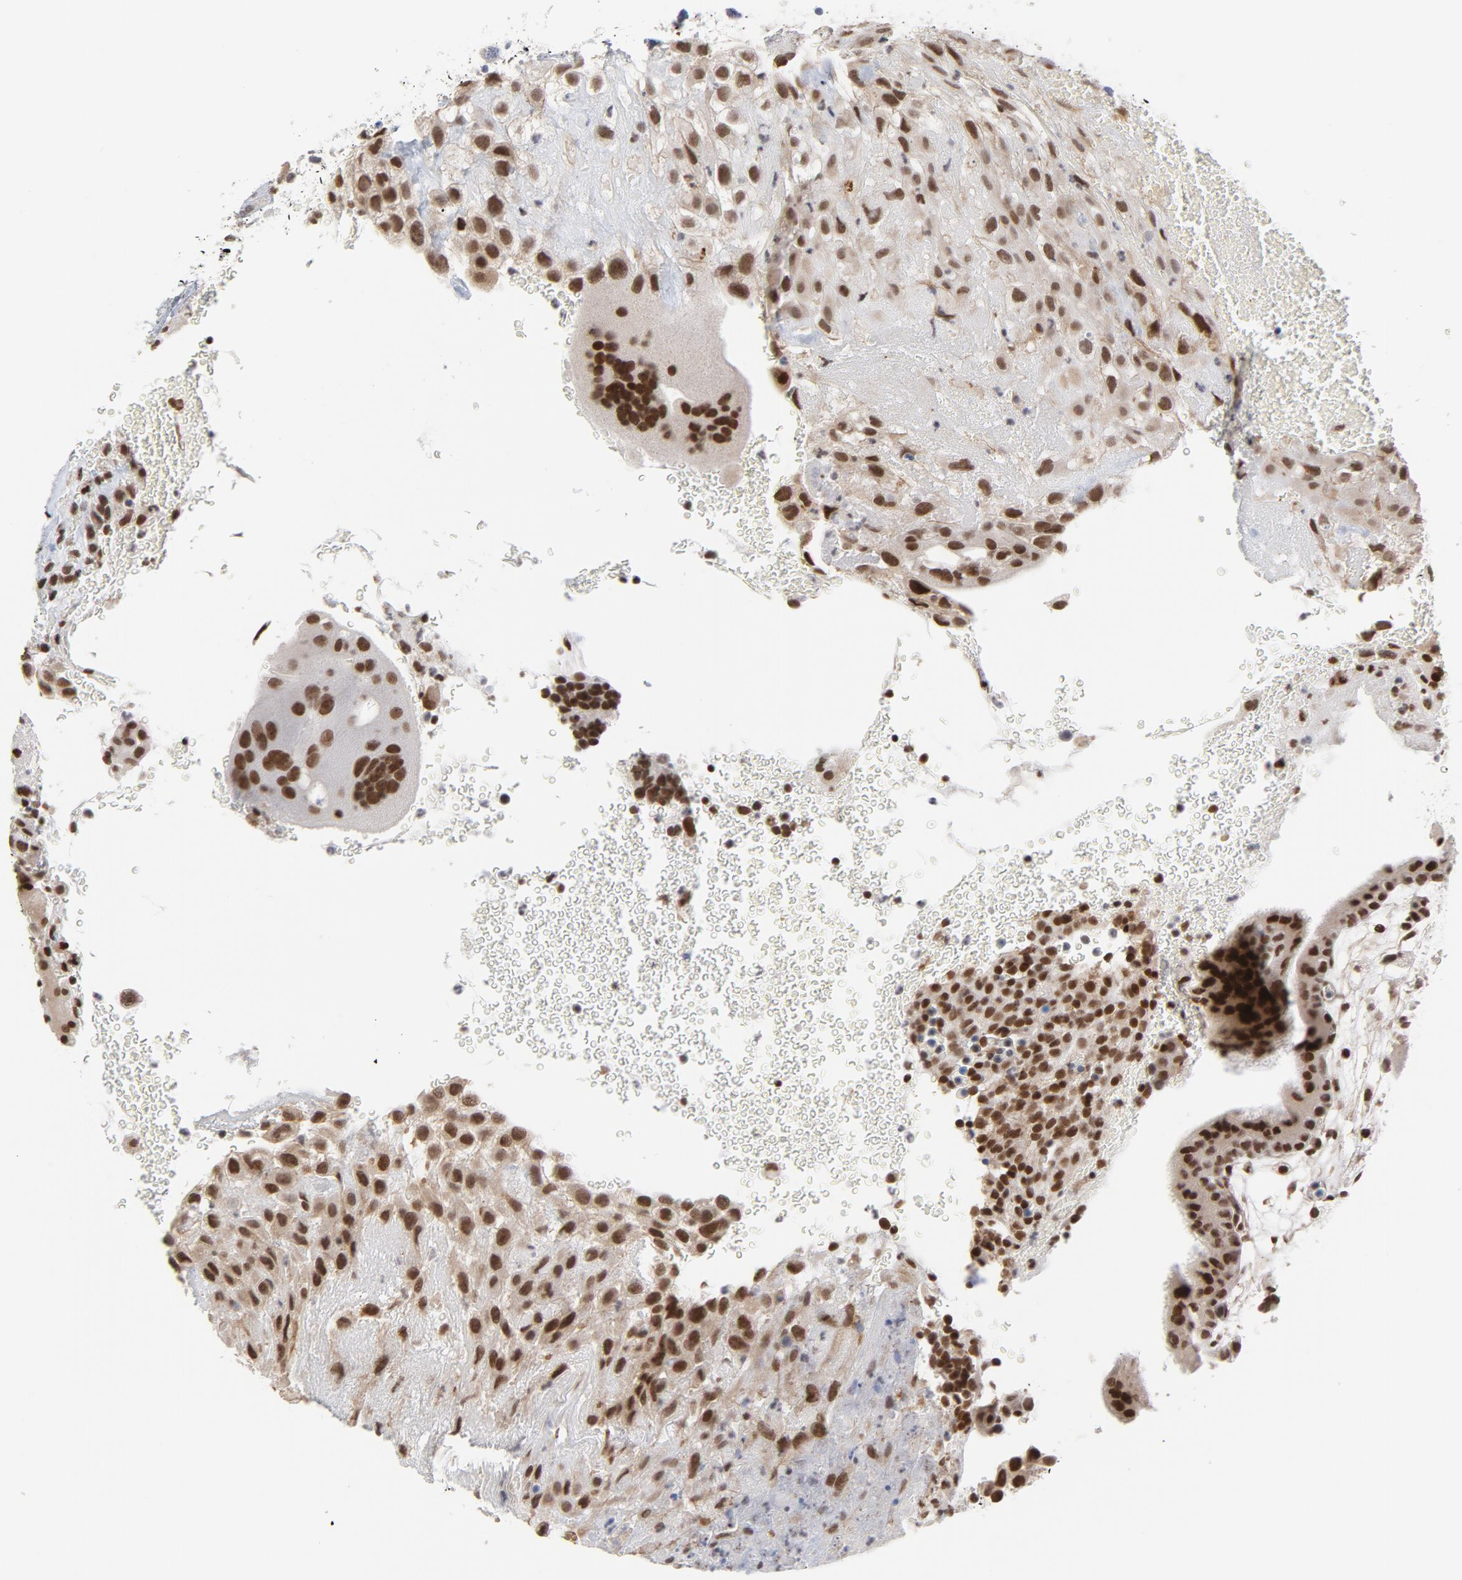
{"staining": {"intensity": "strong", "quantity": ">75%", "location": "nuclear"}, "tissue": "placenta", "cell_type": "Decidual cells", "image_type": "normal", "snomed": [{"axis": "morphology", "description": "Normal tissue, NOS"}, {"axis": "topography", "description": "Placenta"}], "caption": "Immunohistochemistry micrograph of benign placenta: placenta stained using immunohistochemistry (IHC) displays high levels of strong protein expression localized specifically in the nuclear of decidual cells, appearing as a nuclear brown color.", "gene": "CTCF", "patient": {"sex": "female", "age": 19}}